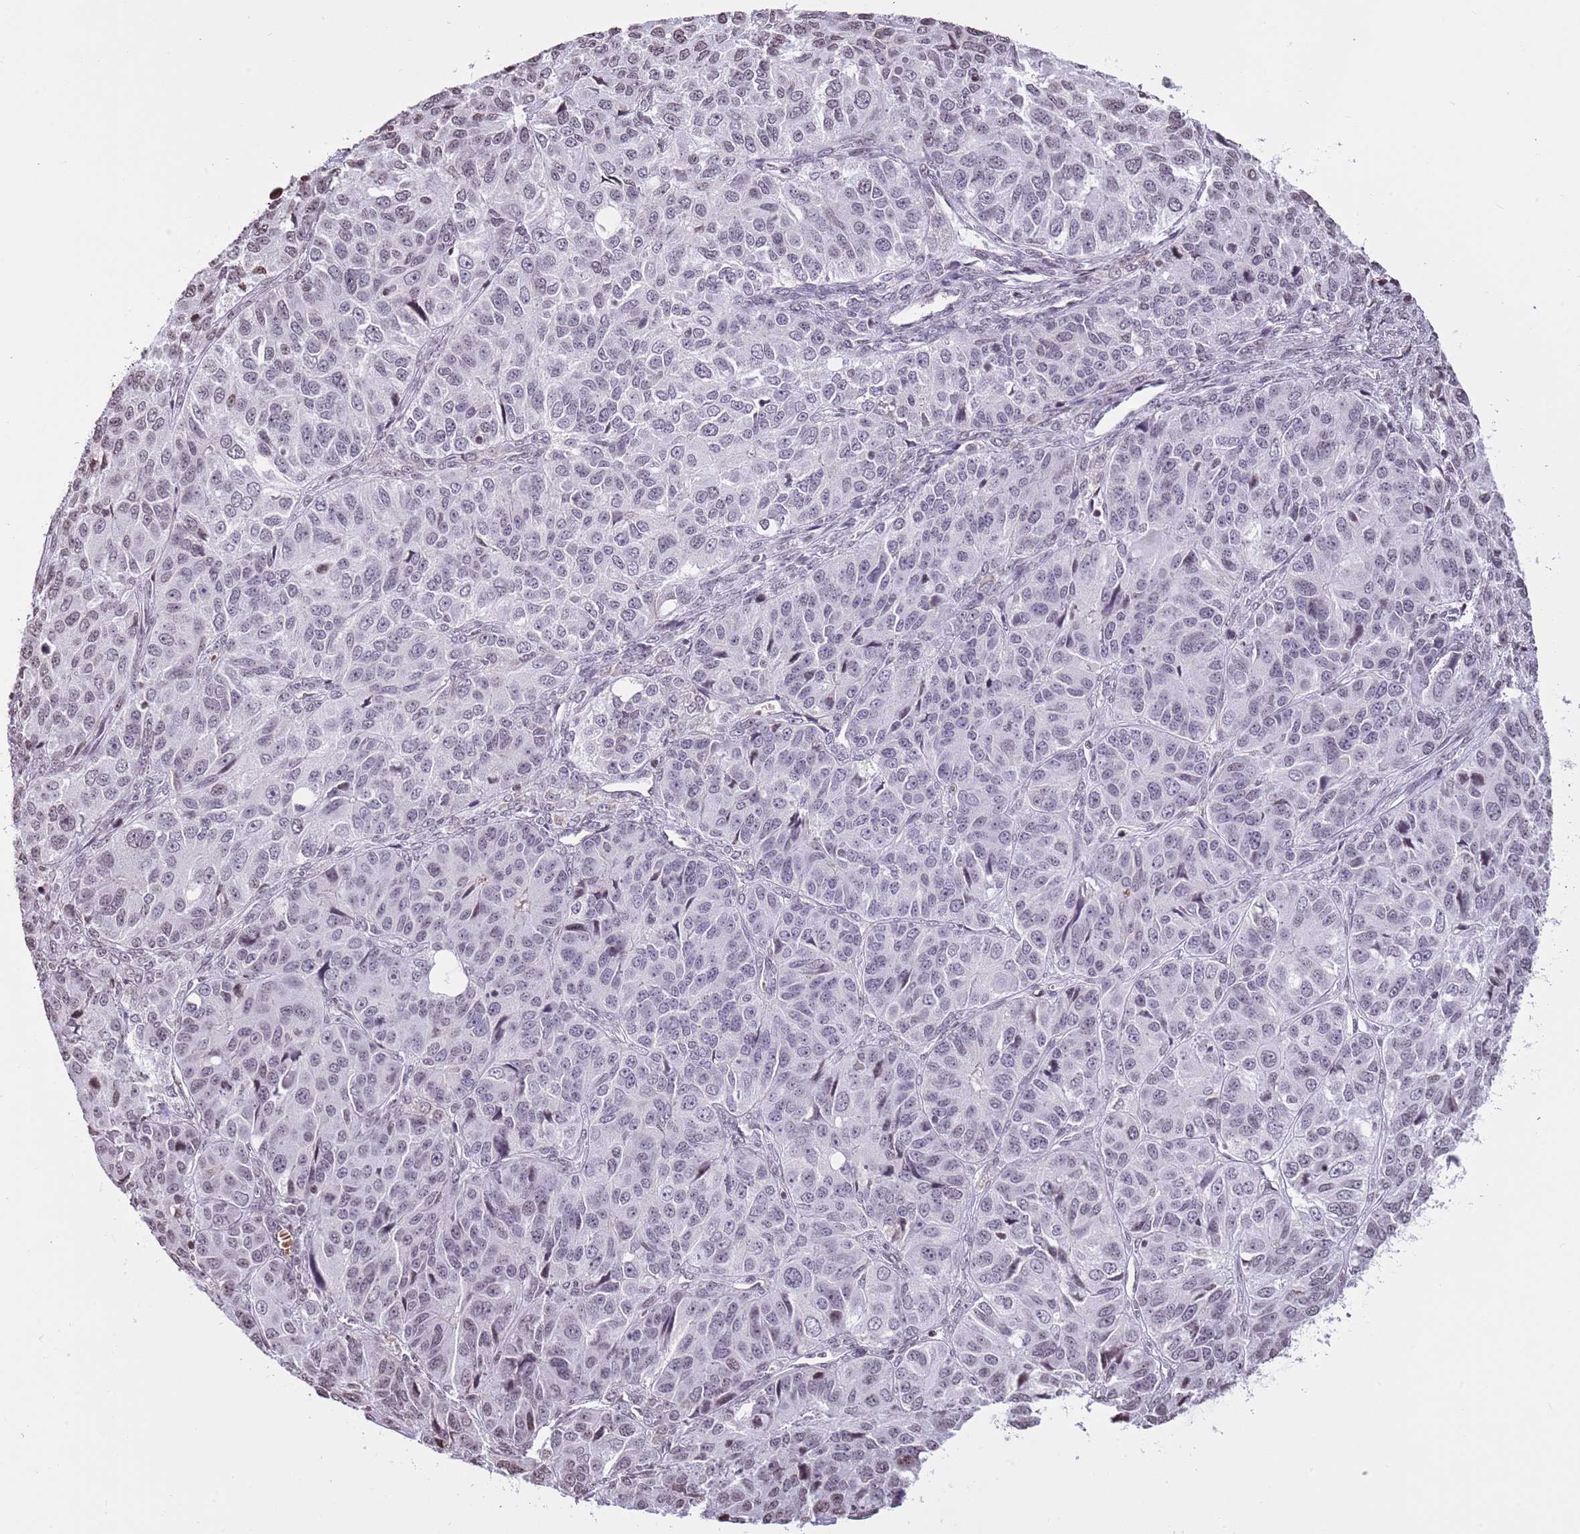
{"staining": {"intensity": "weak", "quantity": "<25%", "location": "nuclear"}, "tissue": "ovarian cancer", "cell_type": "Tumor cells", "image_type": "cancer", "snomed": [{"axis": "morphology", "description": "Carcinoma, endometroid"}, {"axis": "topography", "description": "Ovary"}], "caption": "Immunohistochemical staining of ovarian endometroid carcinoma displays no significant positivity in tumor cells.", "gene": "KPNA3", "patient": {"sex": "female", "age": 51}}